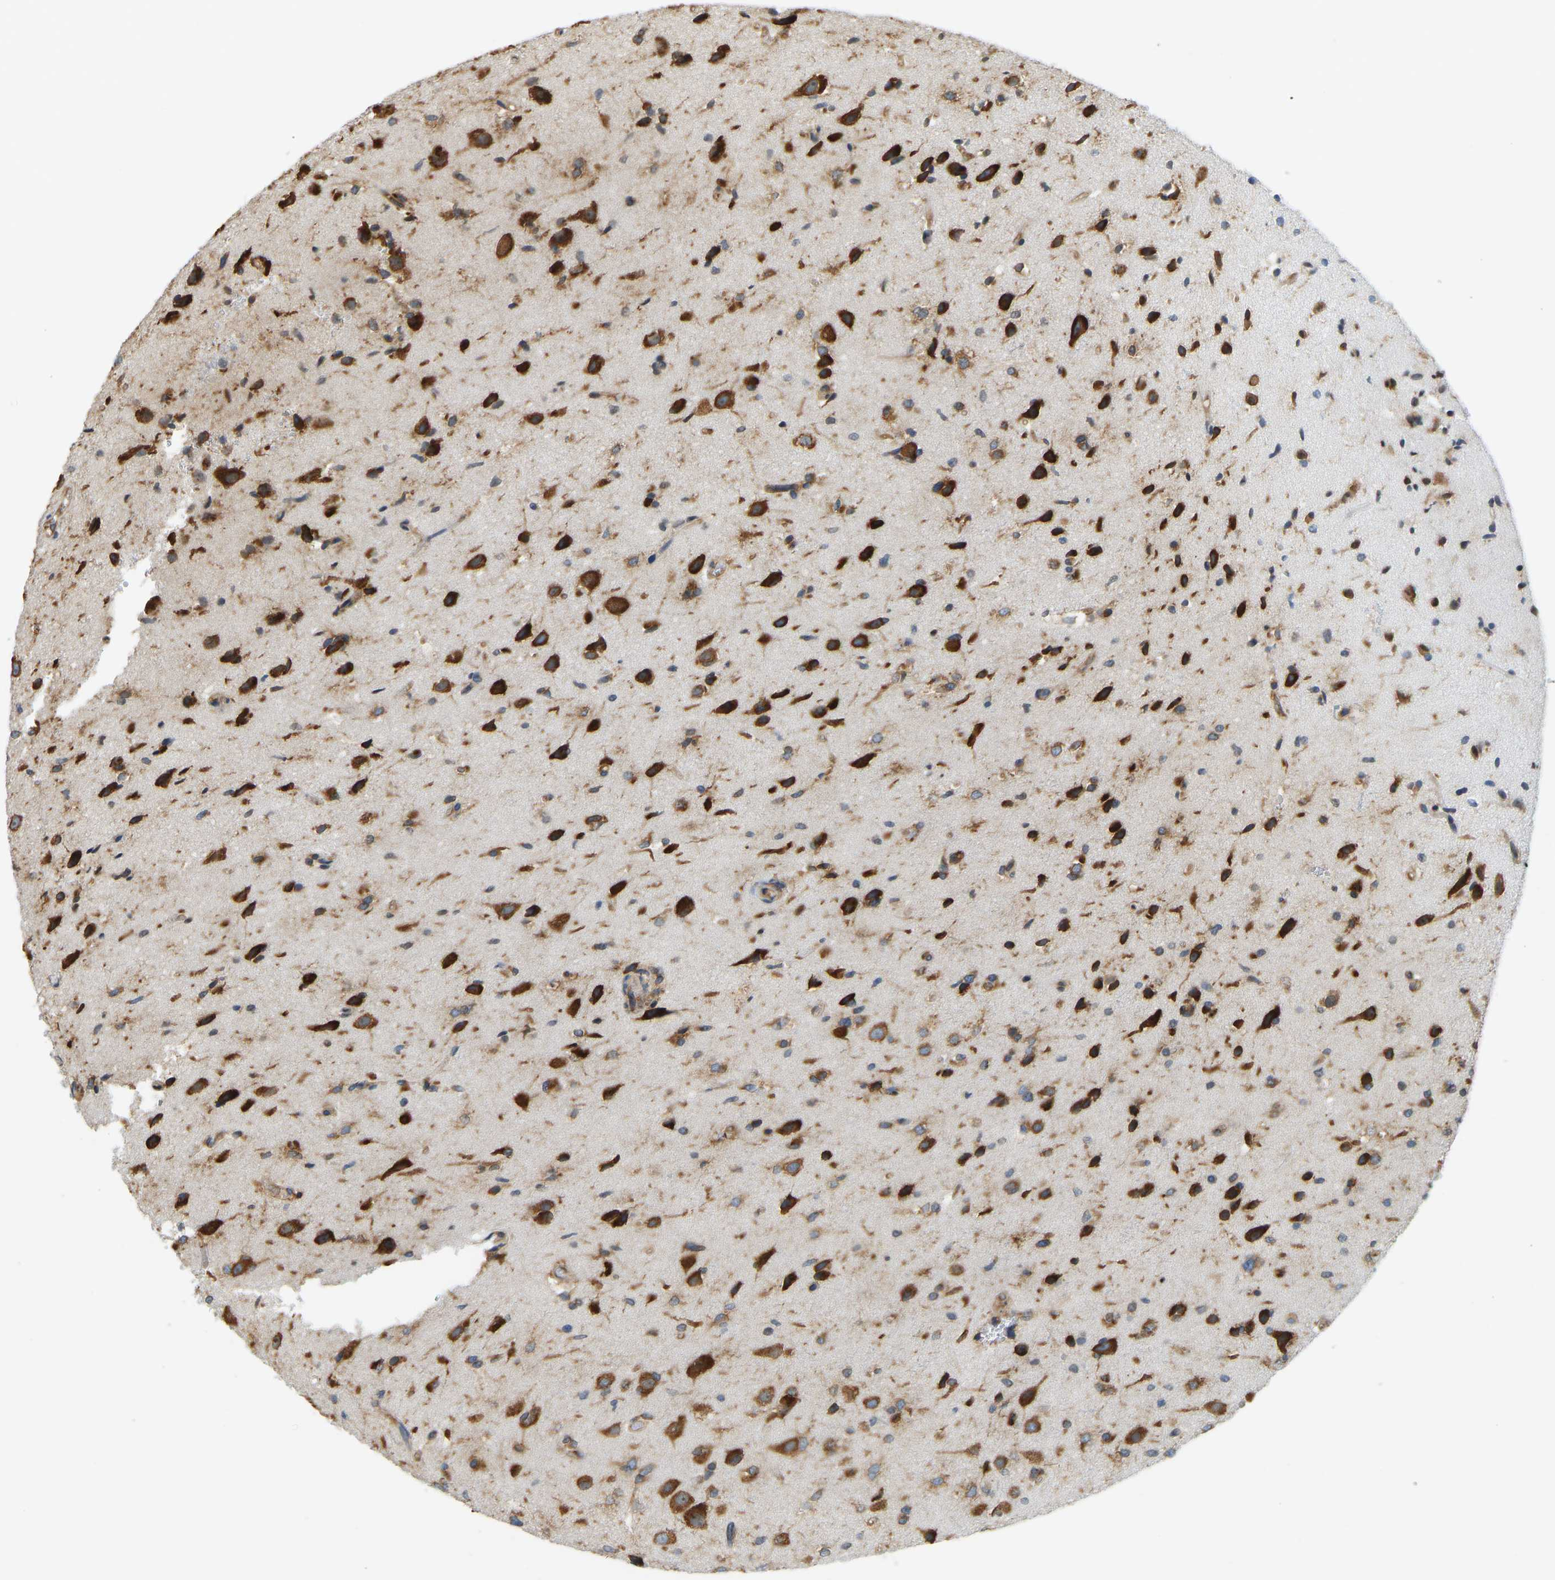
{"staining": {"intensity": "strong", "quantity": ">75%", "location": "cytoplasmic/membranous"}, "tissue": "glioma", "cell_type": "Tumor cells", "image_type": "cancer", "snomed": [{"axis": "morphology", "description": "Glioma, malignant, High grade"}, {"axis": "topography", "description": "Brain"}], "caption": "High-grade glioma (malignant) tissue demonstrates strong cytoplasmic/membranous positivity in approximately >75% of tumor cells", "gene": "RPS6KB2", "patient": {"sex": "male", "age": 33}}